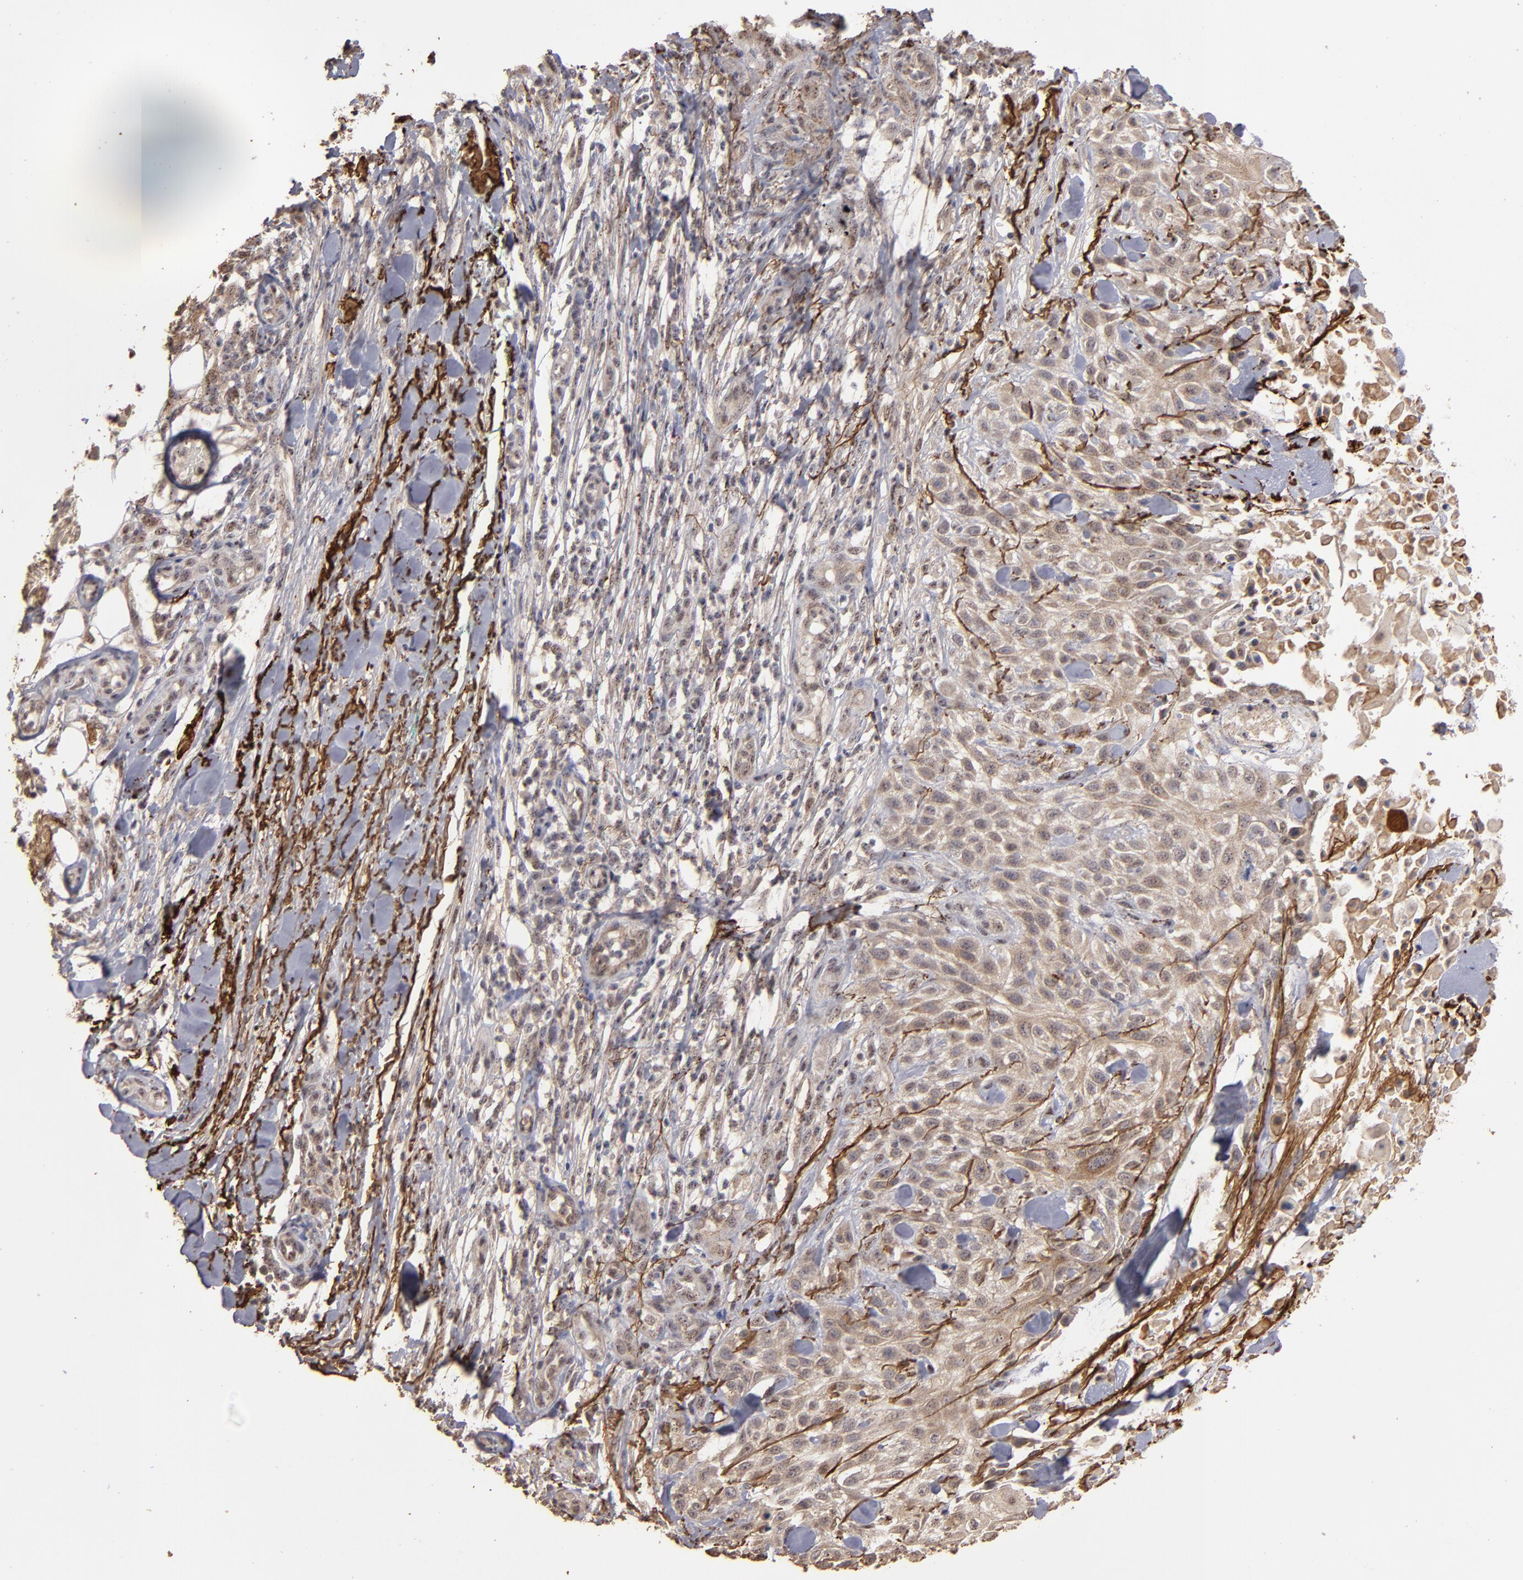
{"staining": {"intensity": "weak", "quantity": ">75%", "location": "cytoplasmic/membranous"}, "tissue": "skin cancer", "cell_type": "Tumor cells", "image_type": "cancer", "snomed": [{"axis": "morphology", "description": "Squamous cell carcinoma, NOS"}, {"axis": "topography", "description": "Skin"}], "caption": "Tumor cells exhibit low levels of weak cytoplasmic/membranous positivity in approximately >75% of cells in human skin cancer (squamous cell carcinoma).", "gene": "CD55", "patient": {"sex": "female", "age": 42}}